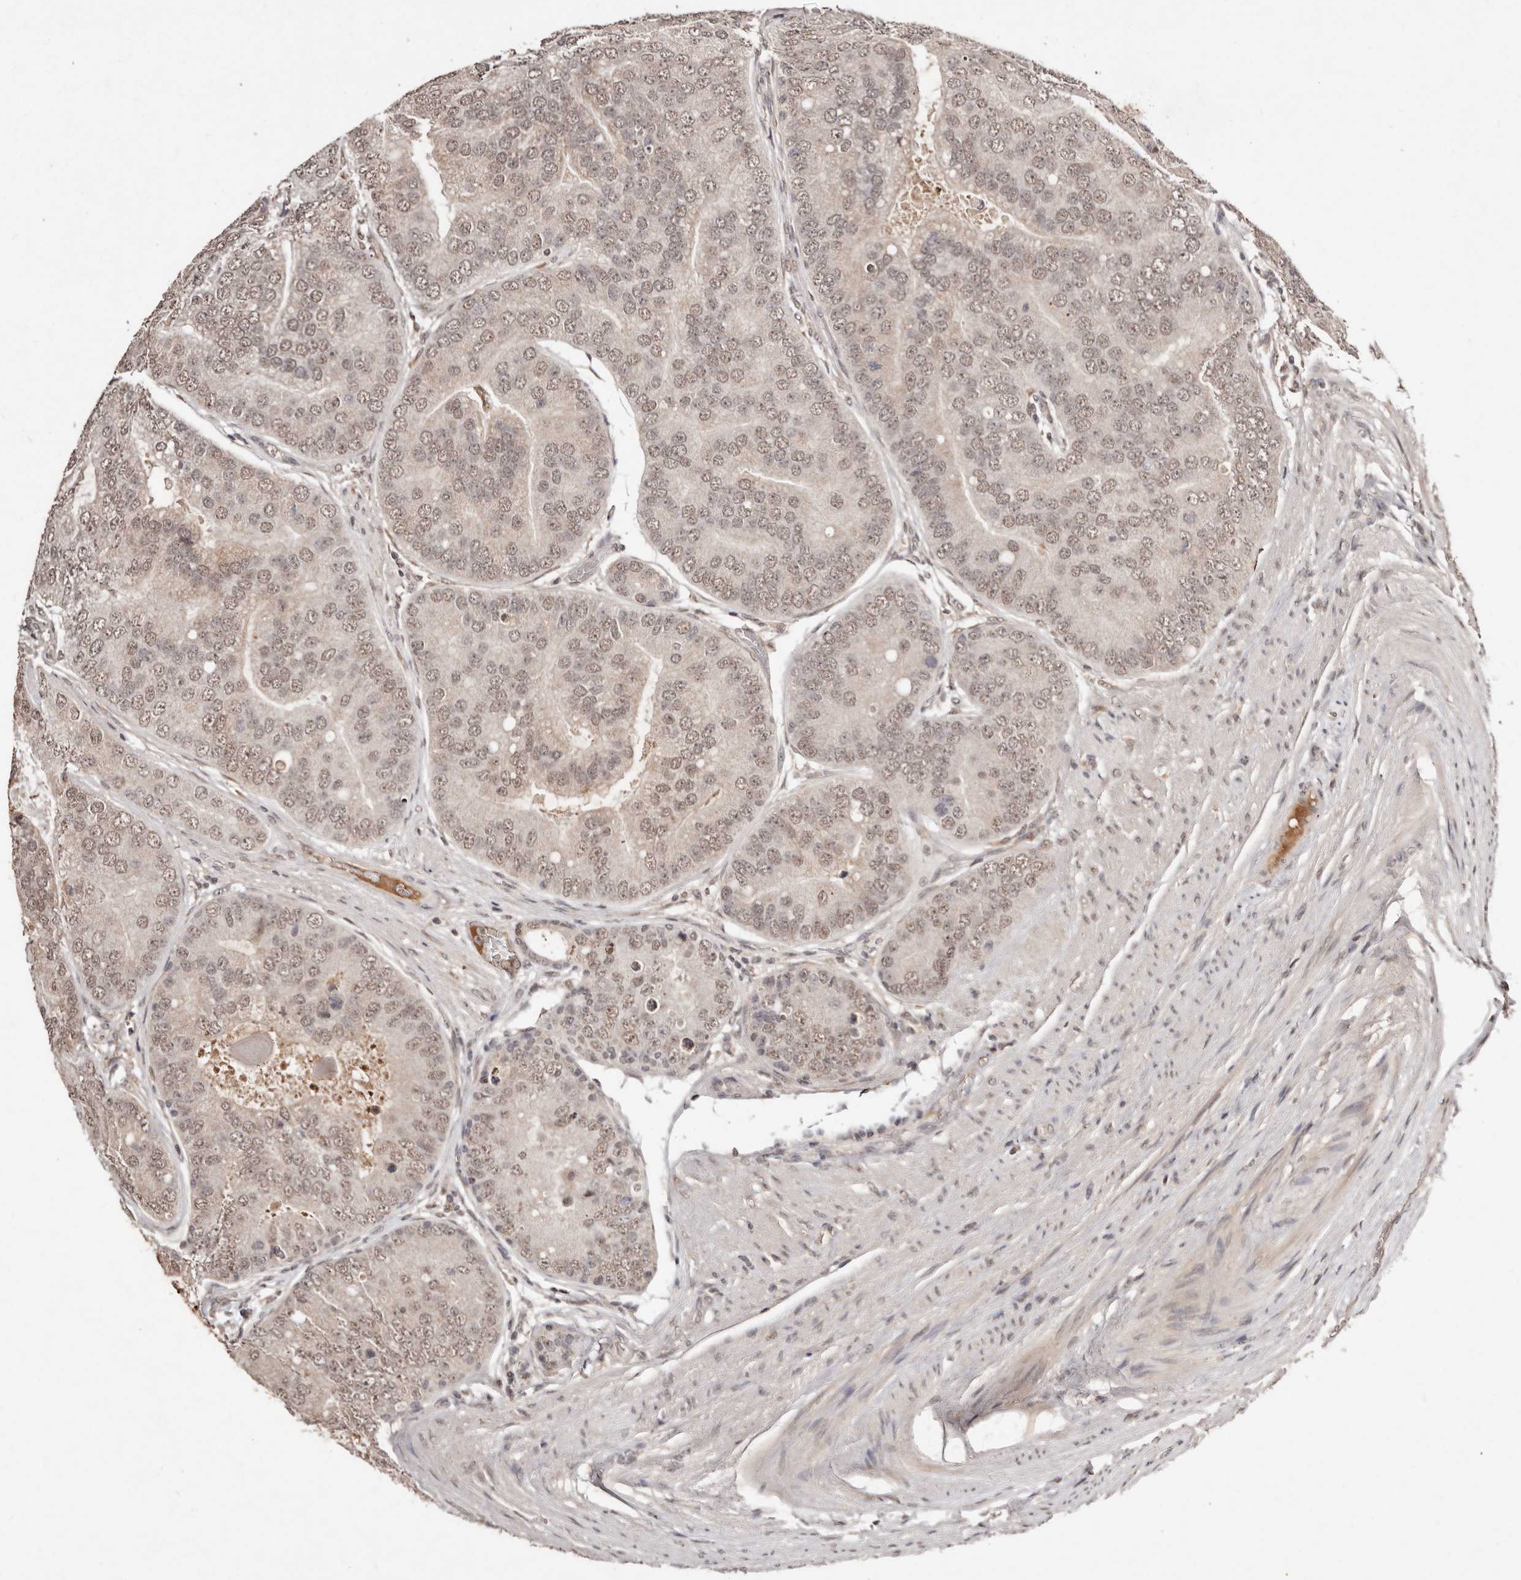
{"staining": {"intensity": "weak", "quantity": ">75%", "location": "nuclear"}, "tissue": "prostate cancer", "cell_type": "Tumor cells", "image_type": "cancer", "snomed": [{"axis": "morphology", "description": "Adenocarcinoma, High grade"}, {"axis": "topography", "description": "Prostate"}], "caption": "A micrograph of prostate high-grade adenocarcinoma stained for a protein exhibits weak nuclear brown staining in tumor cells.", "gene": "BICRAL", "patient": {"sex": "male", "age": 70}}